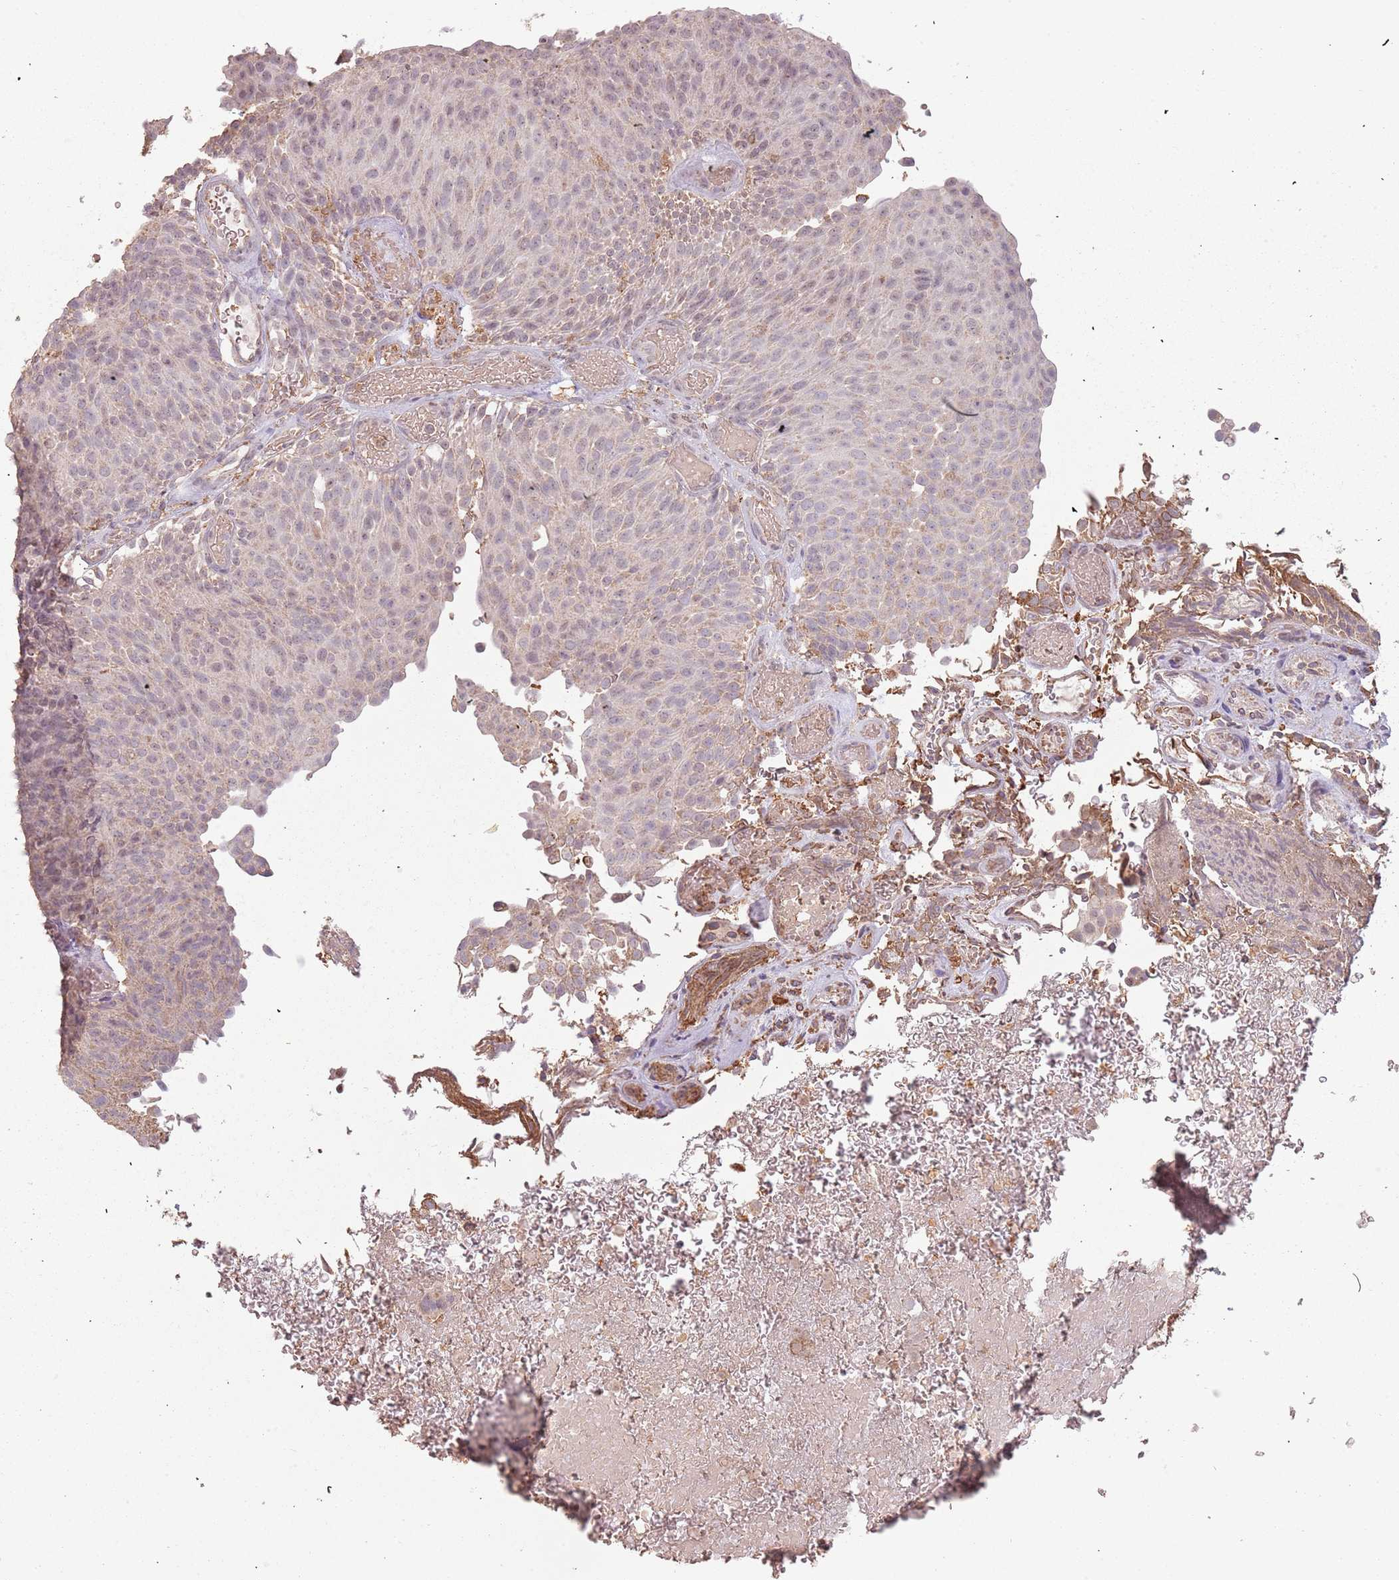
{"staining": {"intensity": "weak", "quantity": "<25%", "location": "cytoplasmic/membranous,nuclear"}, "tissue": "urothelial cancer", "cell_type": "Tumor cells", "image_type": "cancer", "snomed": [{"axis": "morphology", "description": "Urothelial carcinoma, Low grade"}, {"axis": "topography", "description": "Urinary bladder"}], "caption": "Tumor cells are negative for protein expression in human urothelial cancer.", "gene": "ATOSB", "patient": {"sex": "male", "age": 78}}